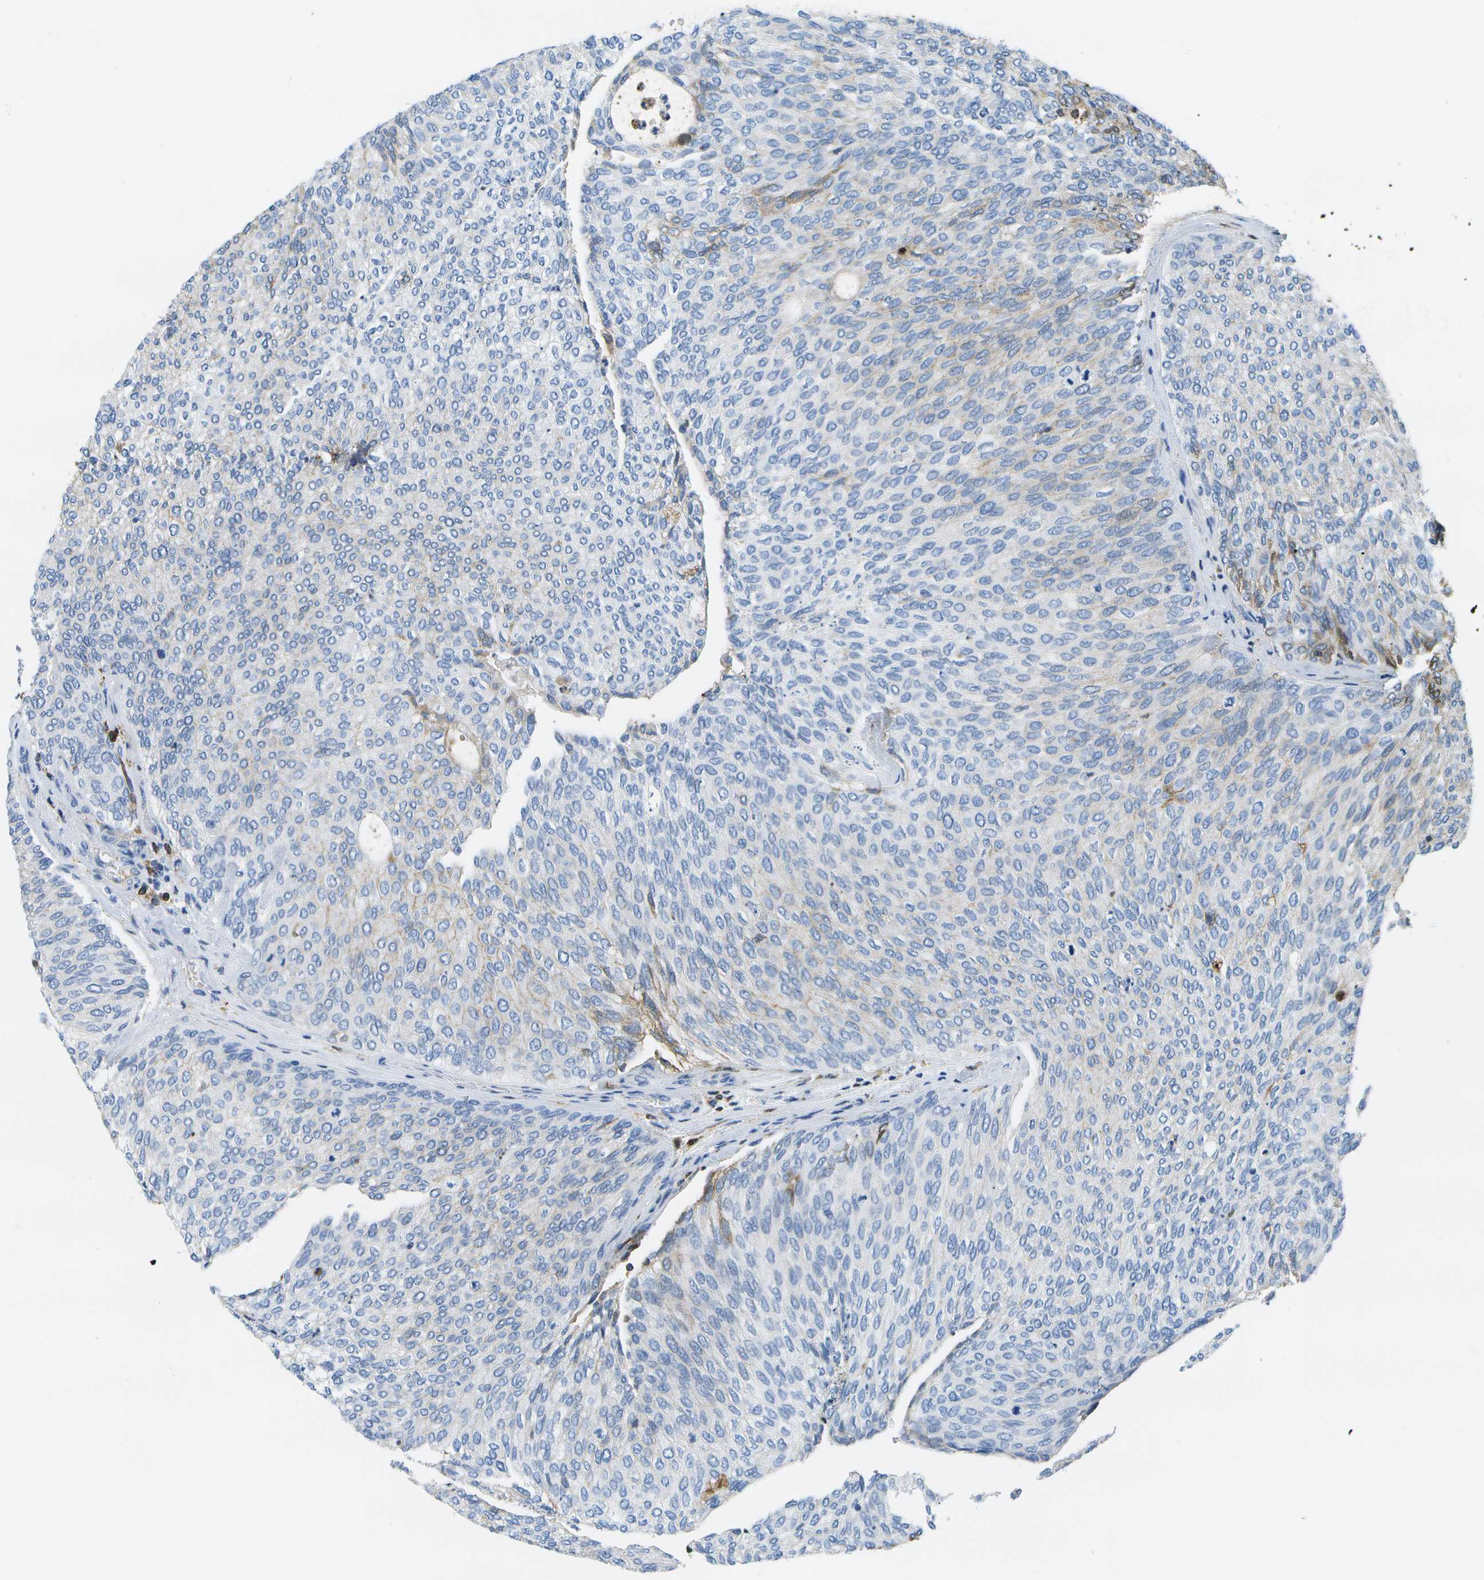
{"staining": {"intensity": "moderate", "quantity": "<25%", "location": "cytoplasmic/membranous"}, "tissue": "urothelial cancer", "cell_type": "Tumor cells", "image_type": "cancer", "snomed": [{"axis": "morphology", "description": "Urothelial carcinoma, Low grade"}, {"axis": "topography", "description": "Urinary bladder"}], "caption": "Immunohistochemical staining of urothelial carcinoma (low-grade) shows low levels of moderate cytoplasmic/membranous protein positivity in about <25% of tumor cells. (IHC, brightfield microscopy, high magnification).", "gene": "SERPINA1", "patient": {"sex": "female", "age": 79}}